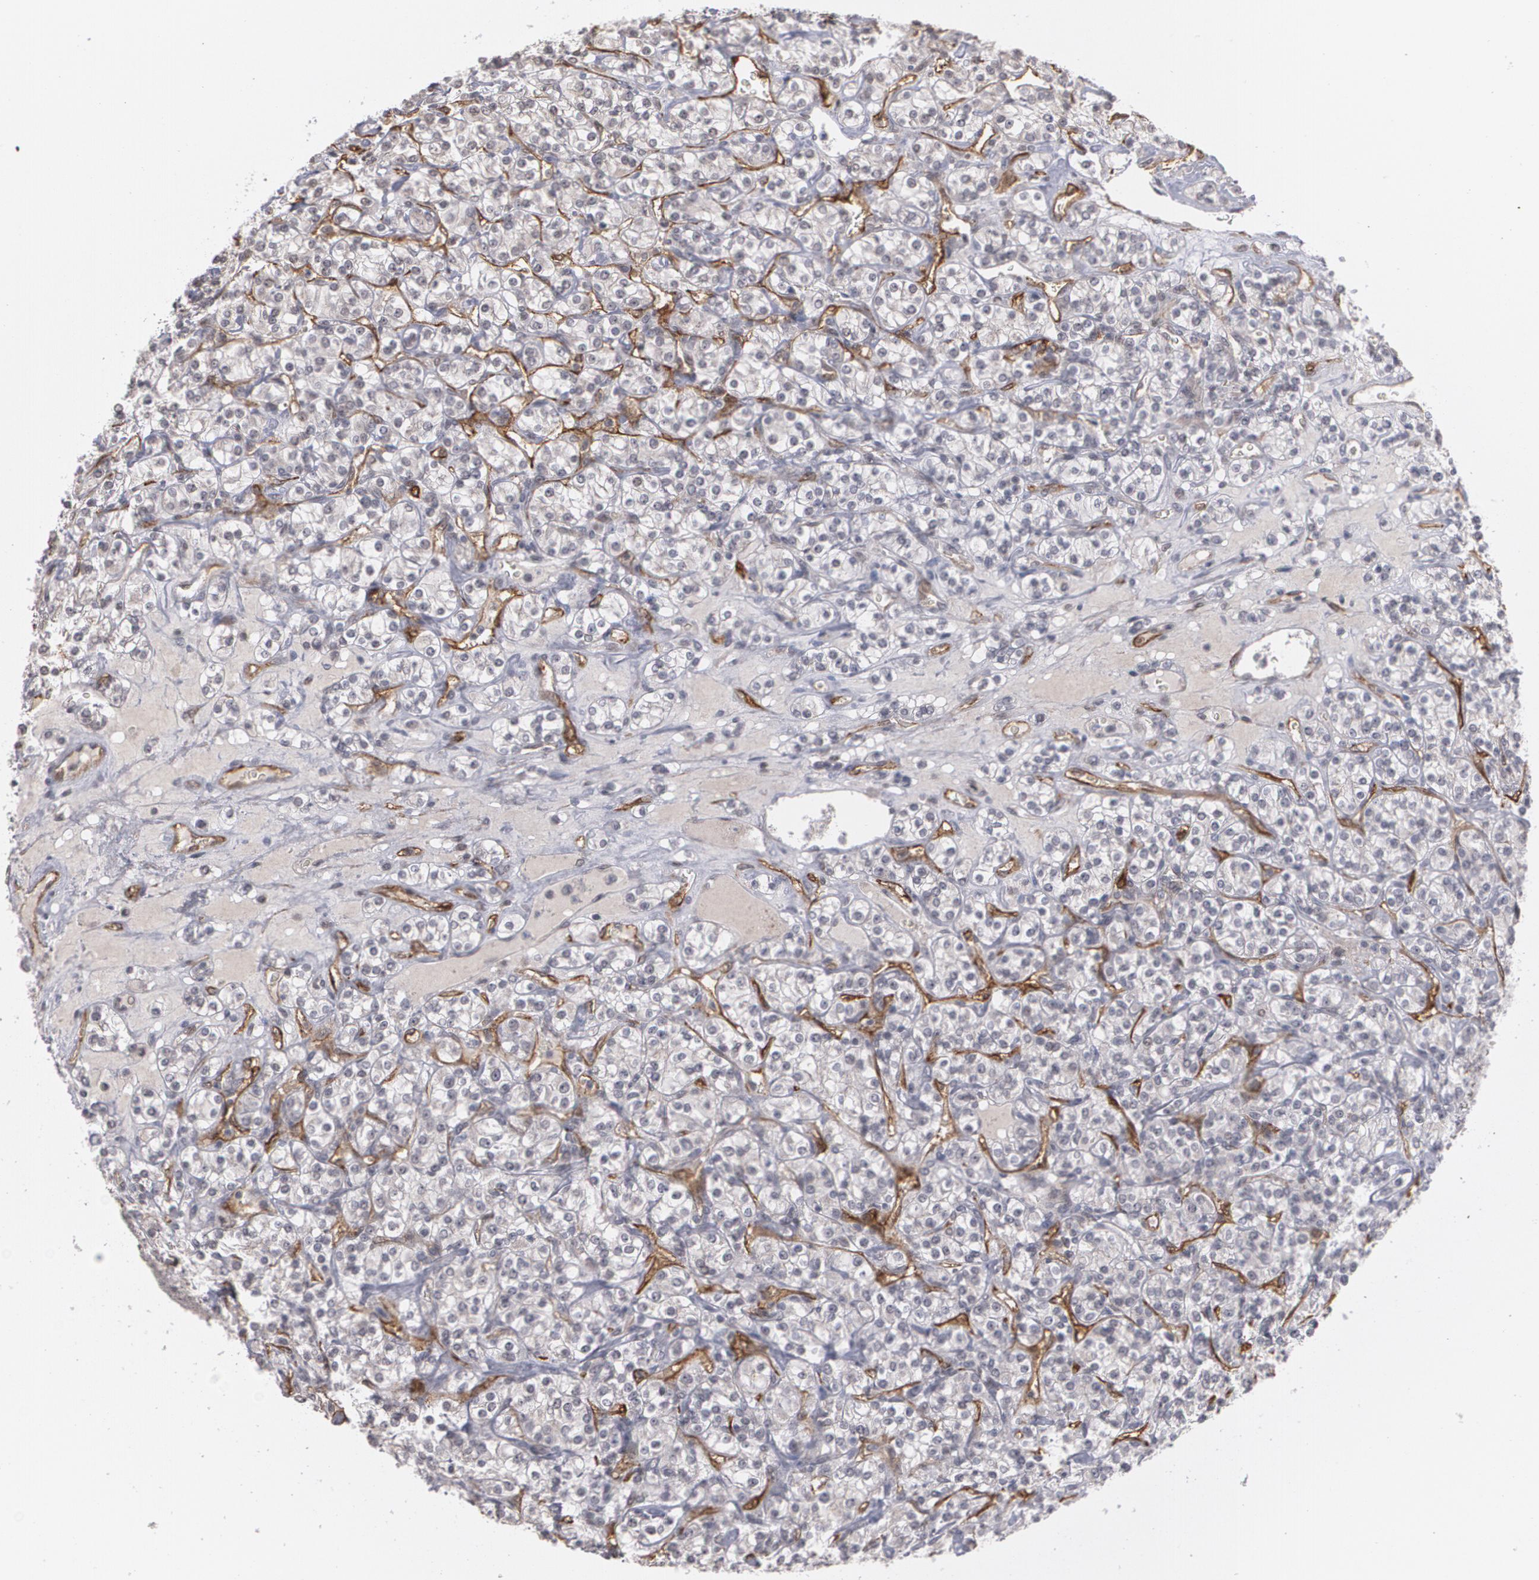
{"staining": {"intensity": "weak", "quantity": "<25%", "location": "cytoplasmic/membranous,nuclear"}, "tissue": "renal cancer", "cell_type": "Tumor cells", "image_type": "cancer", "snomed": [{"axis": "morphology", "description": "Adenocarcinoma, NOS"}, {"axis": "topography", "description": "Kidney"}], "caption": "The histopathology image exhibits no significant staining in tumor cells of renal cancer (adenocarcinoma).", "gene": "ZNF75A", "patient": {"sex": "male", "age": 77}}